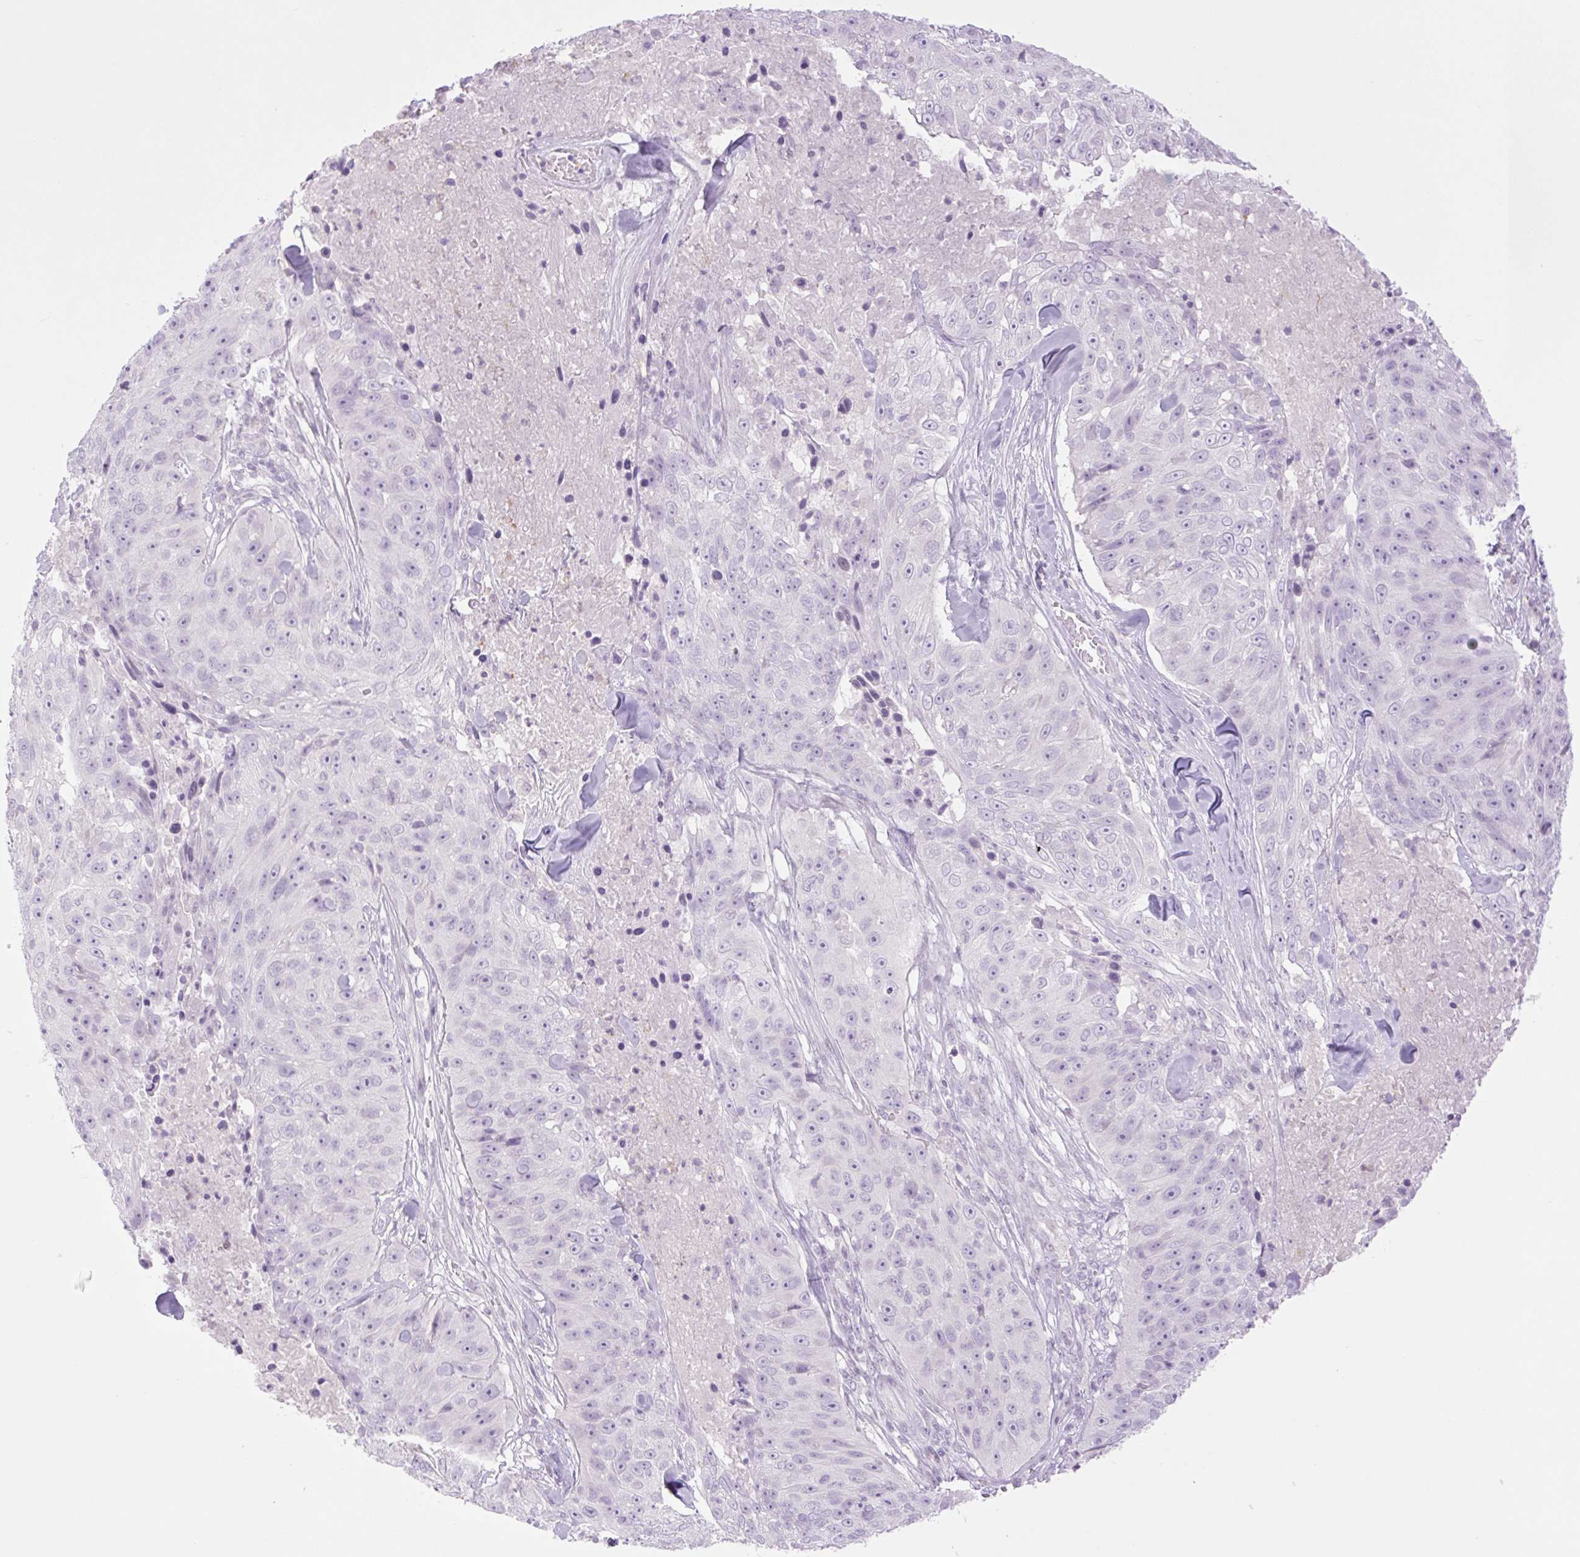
{"staining": {"intensity": "negative", "quantity": "none", "location": "none"}, "tissue": "skin cancer", "cell_type": "Tumor cells", "image_type": "cancer", "snomed": [{"axis": "morphology", "description": "Squamous cell carcinoma, NOS"}, {"axis": "topography", "description": "Skin"}], "caption": "Immunohistochemical staining of human skin cancer (squamous cell carcinoma) reveals no significant positivity in tumor cells.", "gene": "TBX15", "patient": {"sex": "female", "age": 87}}